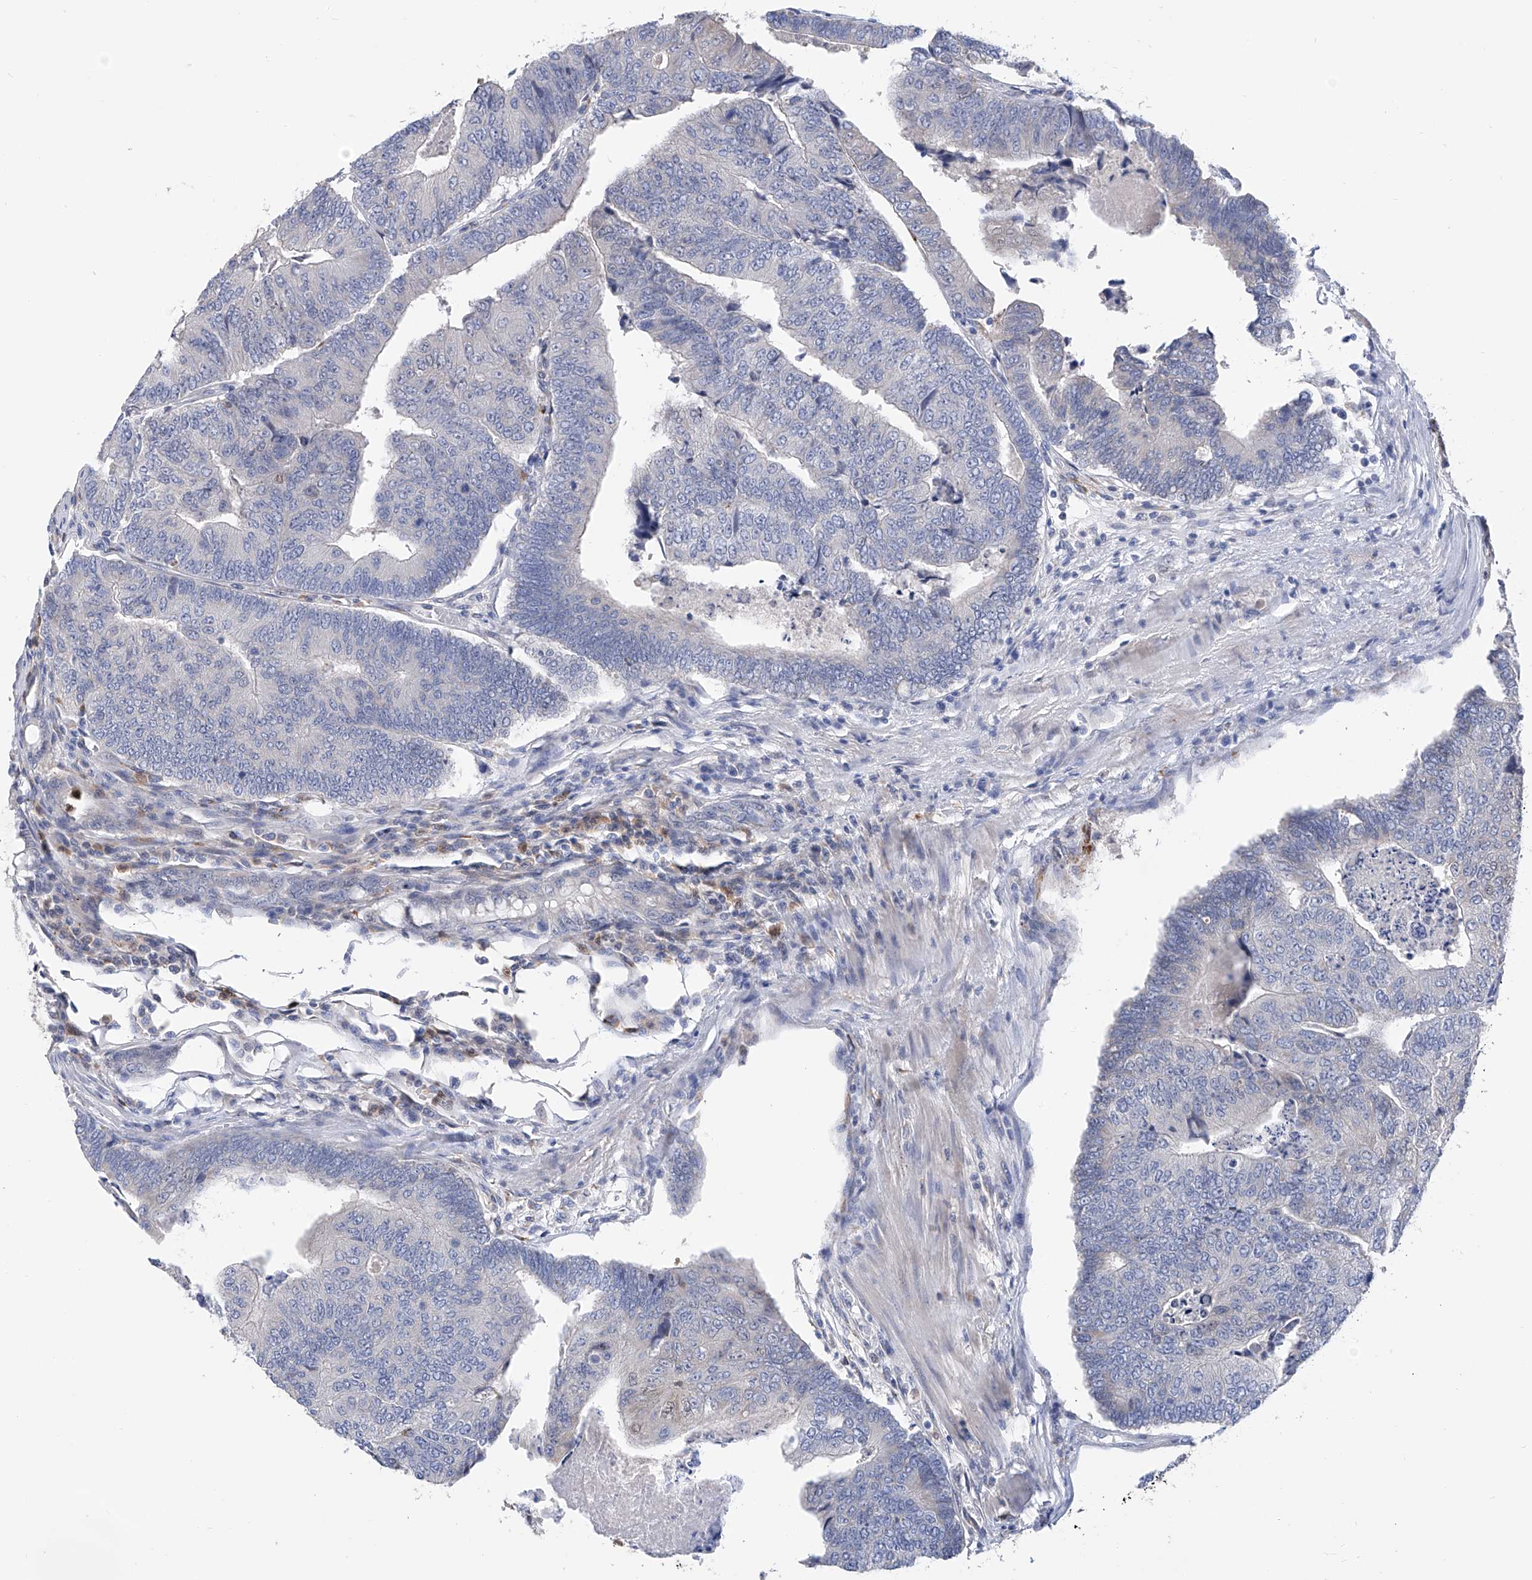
{"staining": {"intensity": "negative", "quantity": "none", "location": "none"}, "tissue": "colorectal cancer", "cell_type": "Tumor cells", "image_type": "cancer", "snomed": [{"axis": "morphology", "description": "Adenocarcinoma, NOS"}, {"axis": "topography", "description": "Colon"}], "caption": "Tumor cells are negative for protein expression in human colorectal cancer. (DAB (3,3'-diaminobenzidine) IHC, high magnification).", "gene": "PHF20", "patient": {"sex": "female", "age": 67}}